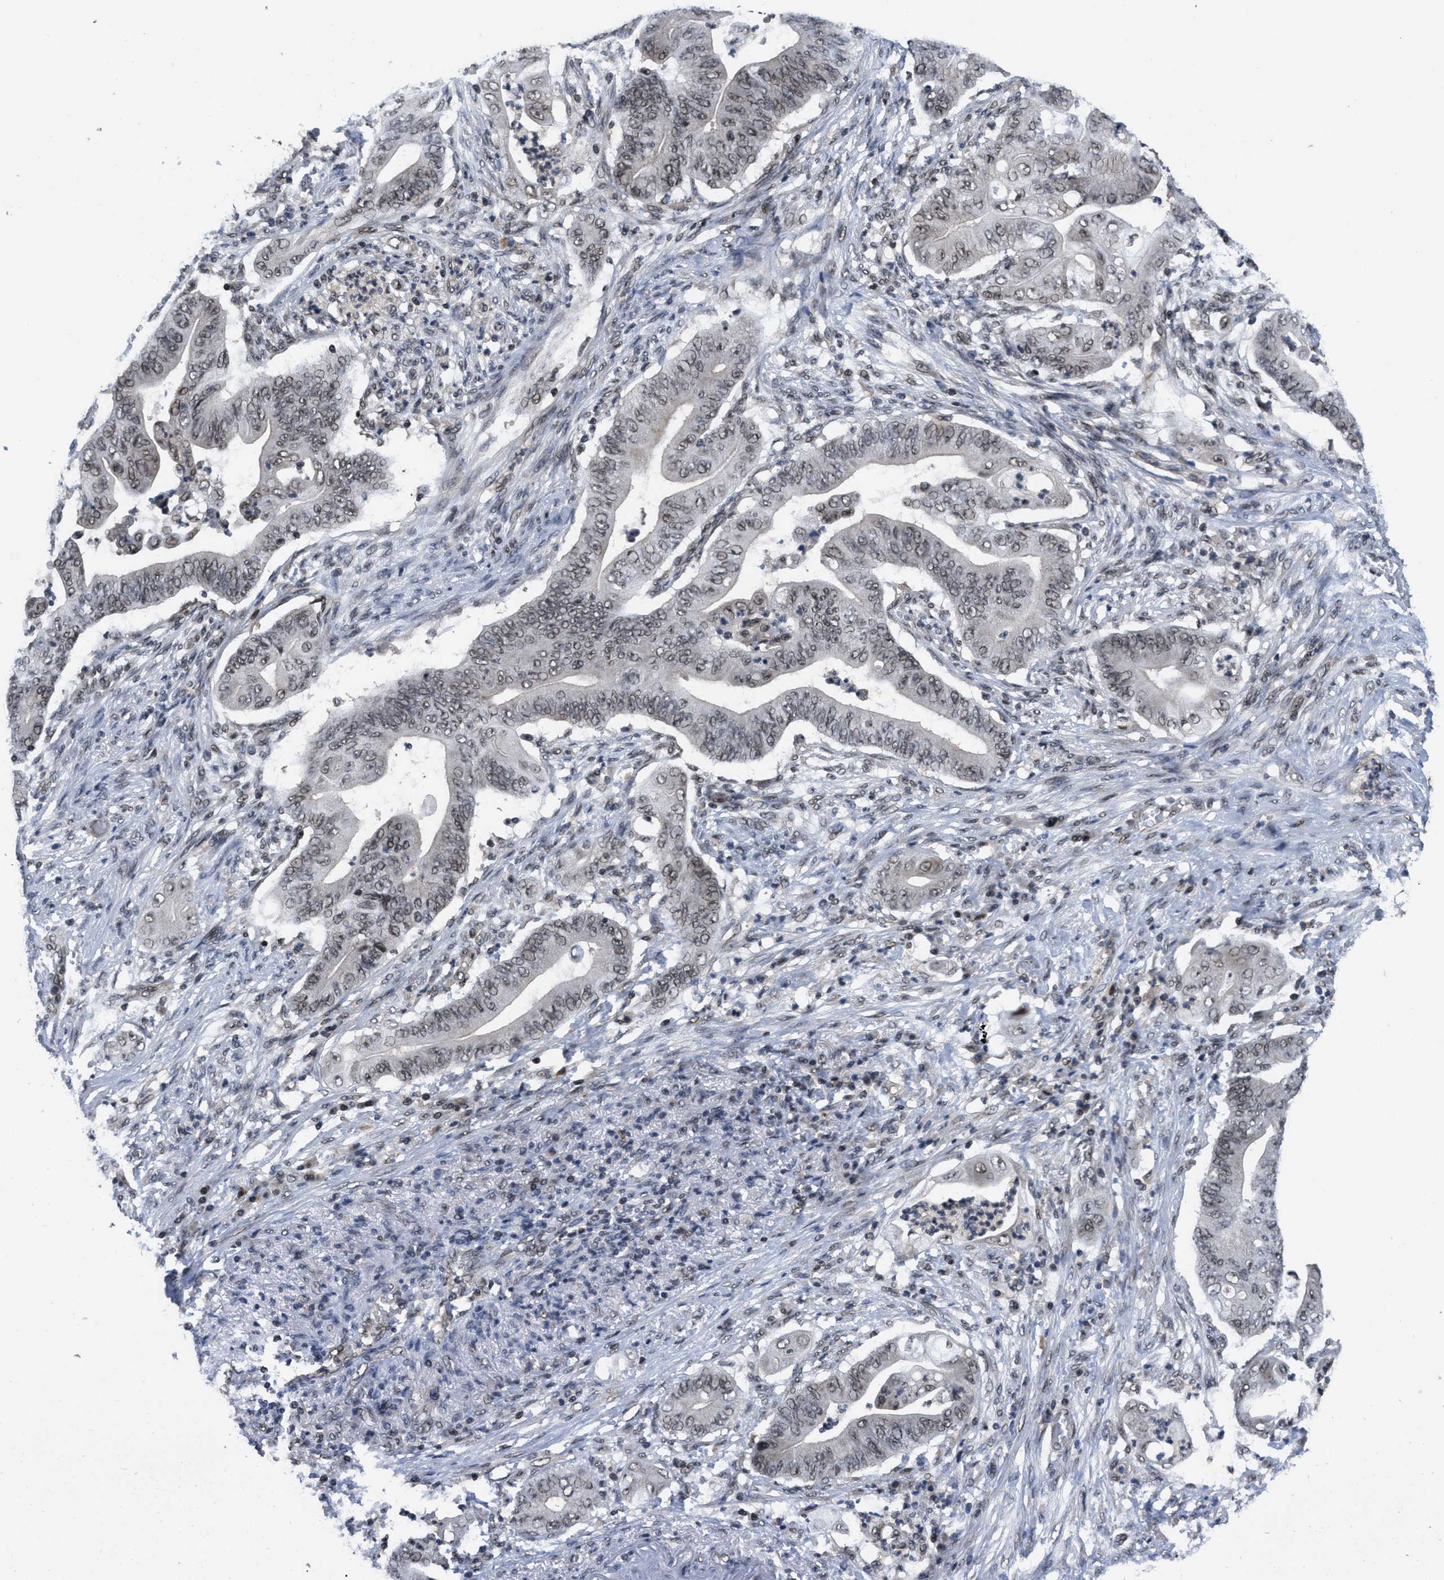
{"staining": {"intensity": "weak", "quantity": ">75%", "location": "nuclear"}, "tissue": "stomach cancer", "cell_type": "Tumor cells", "image_type": "cancer", "snomed": [{"axis": "morphology", "description": "Adenocarcinoma, NOS"}, {"axis": "topography", "description": "Stomach"}], "caption": "About >75% of tumor cells in human stomach adenocarcinoma reveal weak nuclear protein positivity as visualized by brown immunohistochemical staining.", "gene": "CUL4B", "patient": {"sex": "female", "age": 73}}